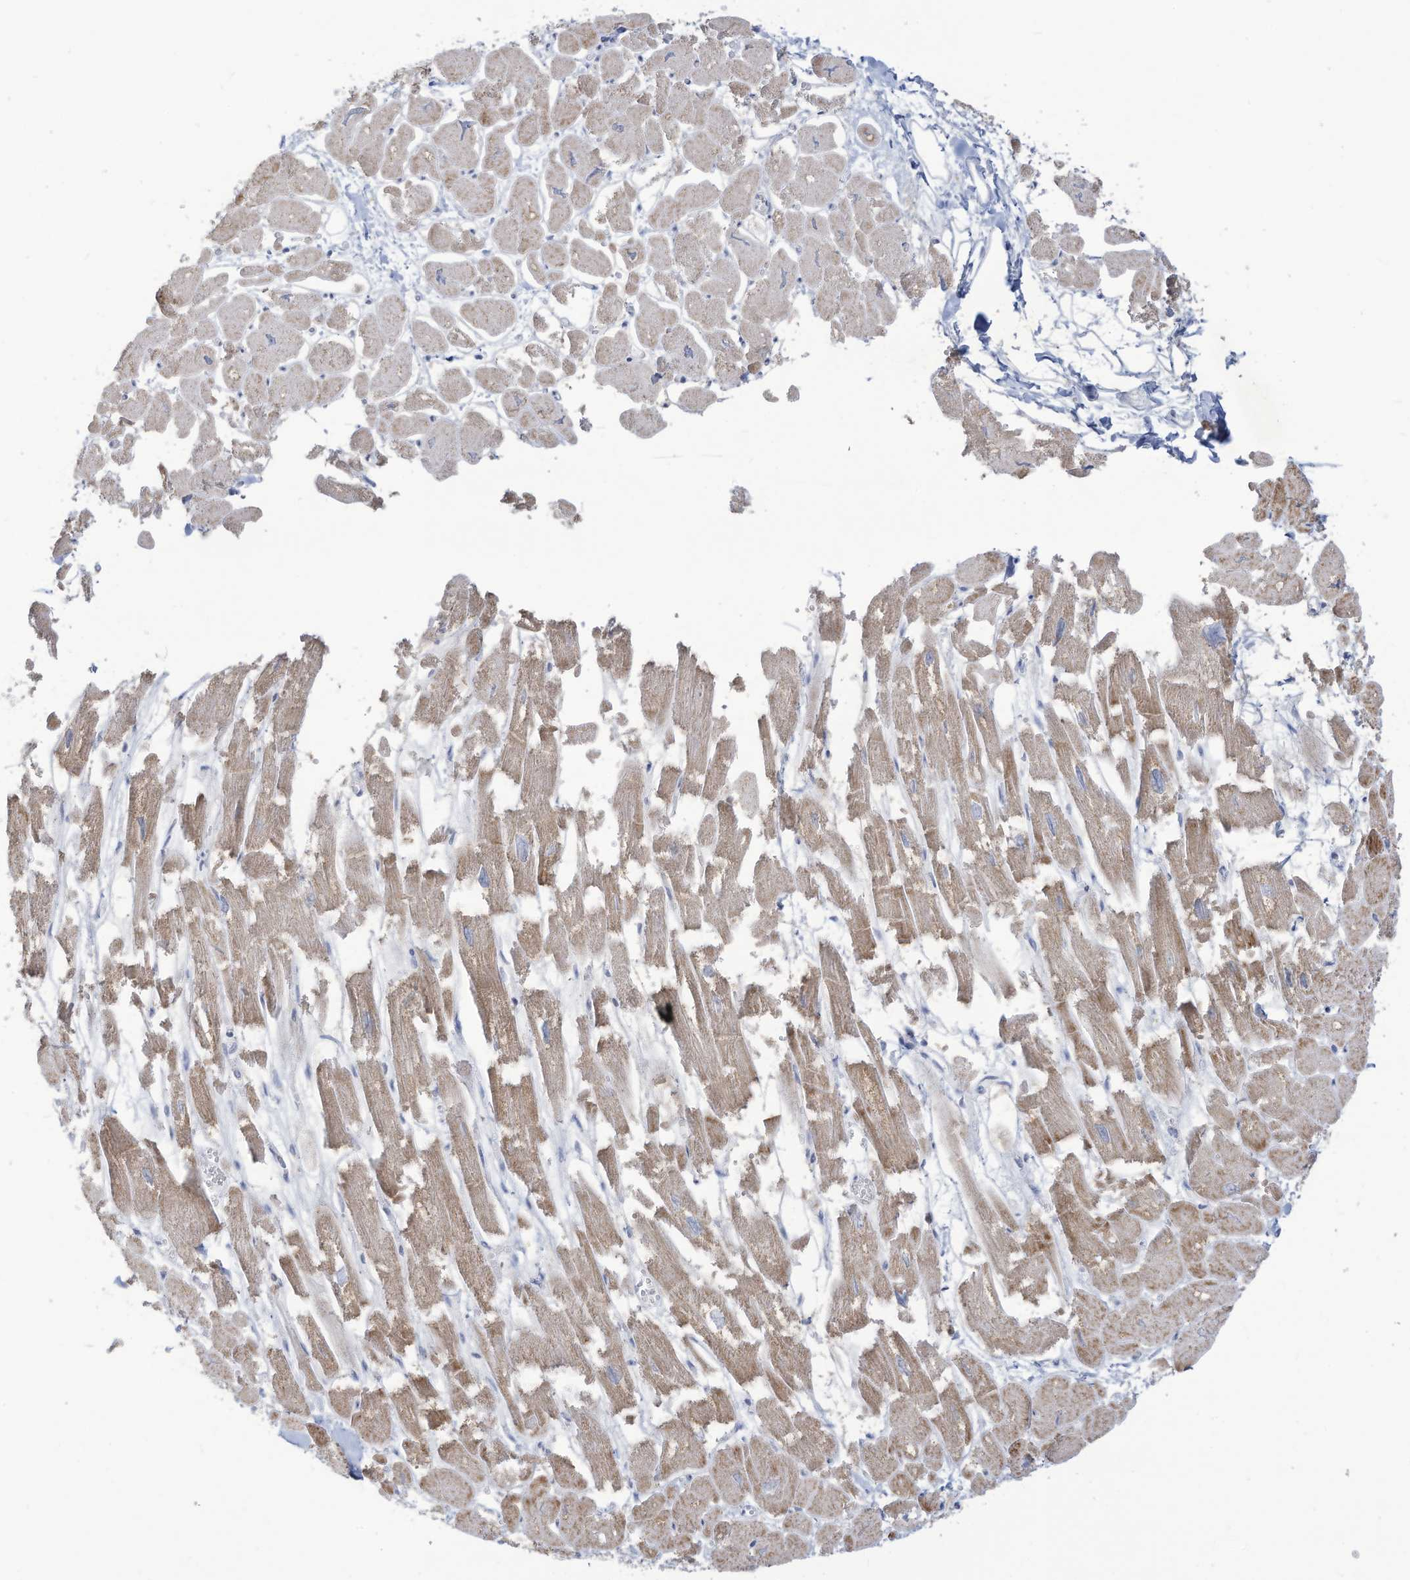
{"staining": {"intensity": "moderate", "quantity": "25%-75%", "location": "cytoplasmic/membranous"}, "tissue": "heart muscle", "cell_type": "Cardiomyocytes", "image_type": "normal", "snomed": [{"axis": "morphology", "description": "Normal tissue, NOS"}, {"axis": "topography", "description": "Heart"}], "caption": "The photomicrograph displays immunohistochemical staining of normal heart muscle. There is moderate cytoplasmic/membranous staining is appreciated in about 25%-75% of cardiomyocytes. (DAB IHC with brightfield microscopy, high magnification).", "gene": "THNSL2", "patient": {"sex": "male", "age": 54}}